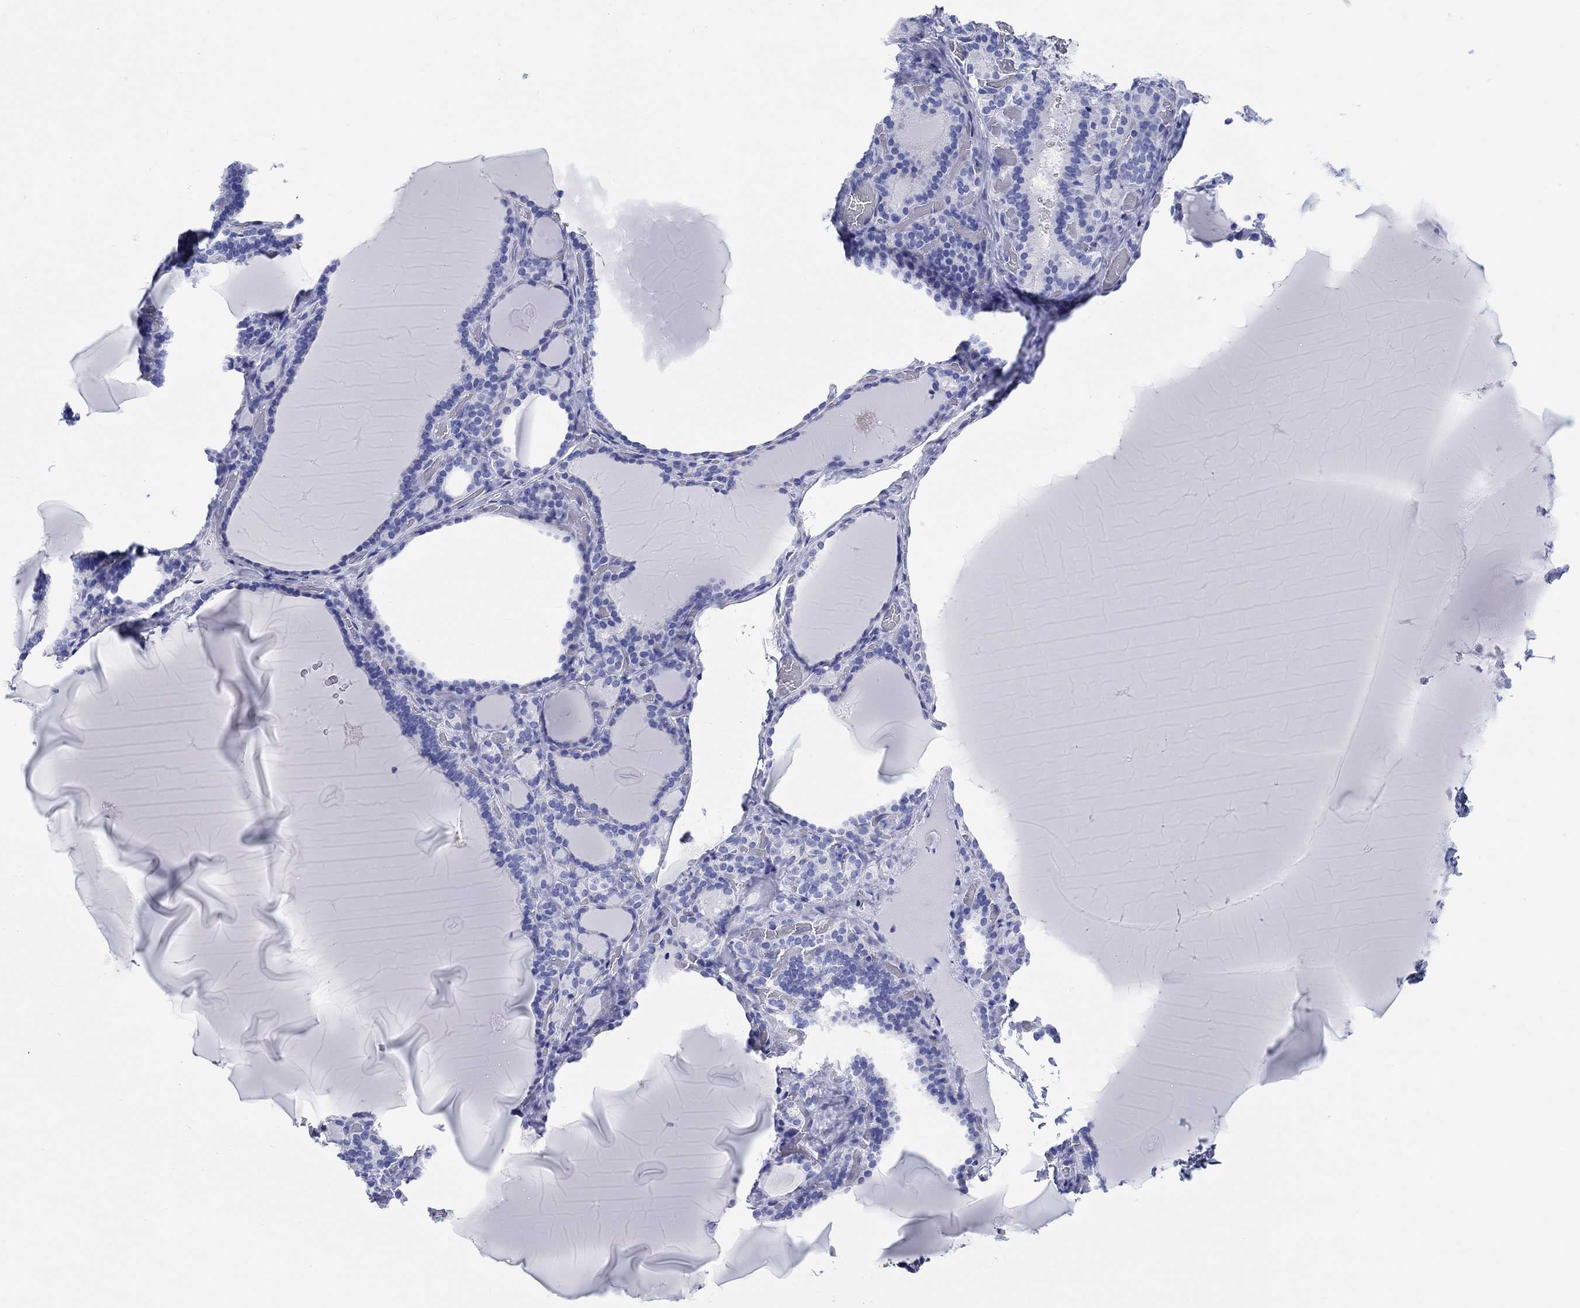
{"staining": {"intensity": "negative", "quantity": "none", "location": "none"}, "tissue": "thyroid gland", "cell_type": "Glandular cells", "image_type": "normal", "snomed": [{"axis": "morphology", "description": "Normal tissue, NOS"}, {"axis": "morphology", "description": "Hyperplasia, NOS"}, {"axis": "topography", "description": "Thyroid gland"}], "caption": "High power microscopy image of an immunohistochemistry (IHC) image of benign thyroid gland, revealing no significant staining in glandular cells. (DAB (3,3'-diaminobenzidine) immunohistochemistry with hematoxylin counter stain).", "gene": "RD3L", "patient": {"sex": "female", "age": 27}}